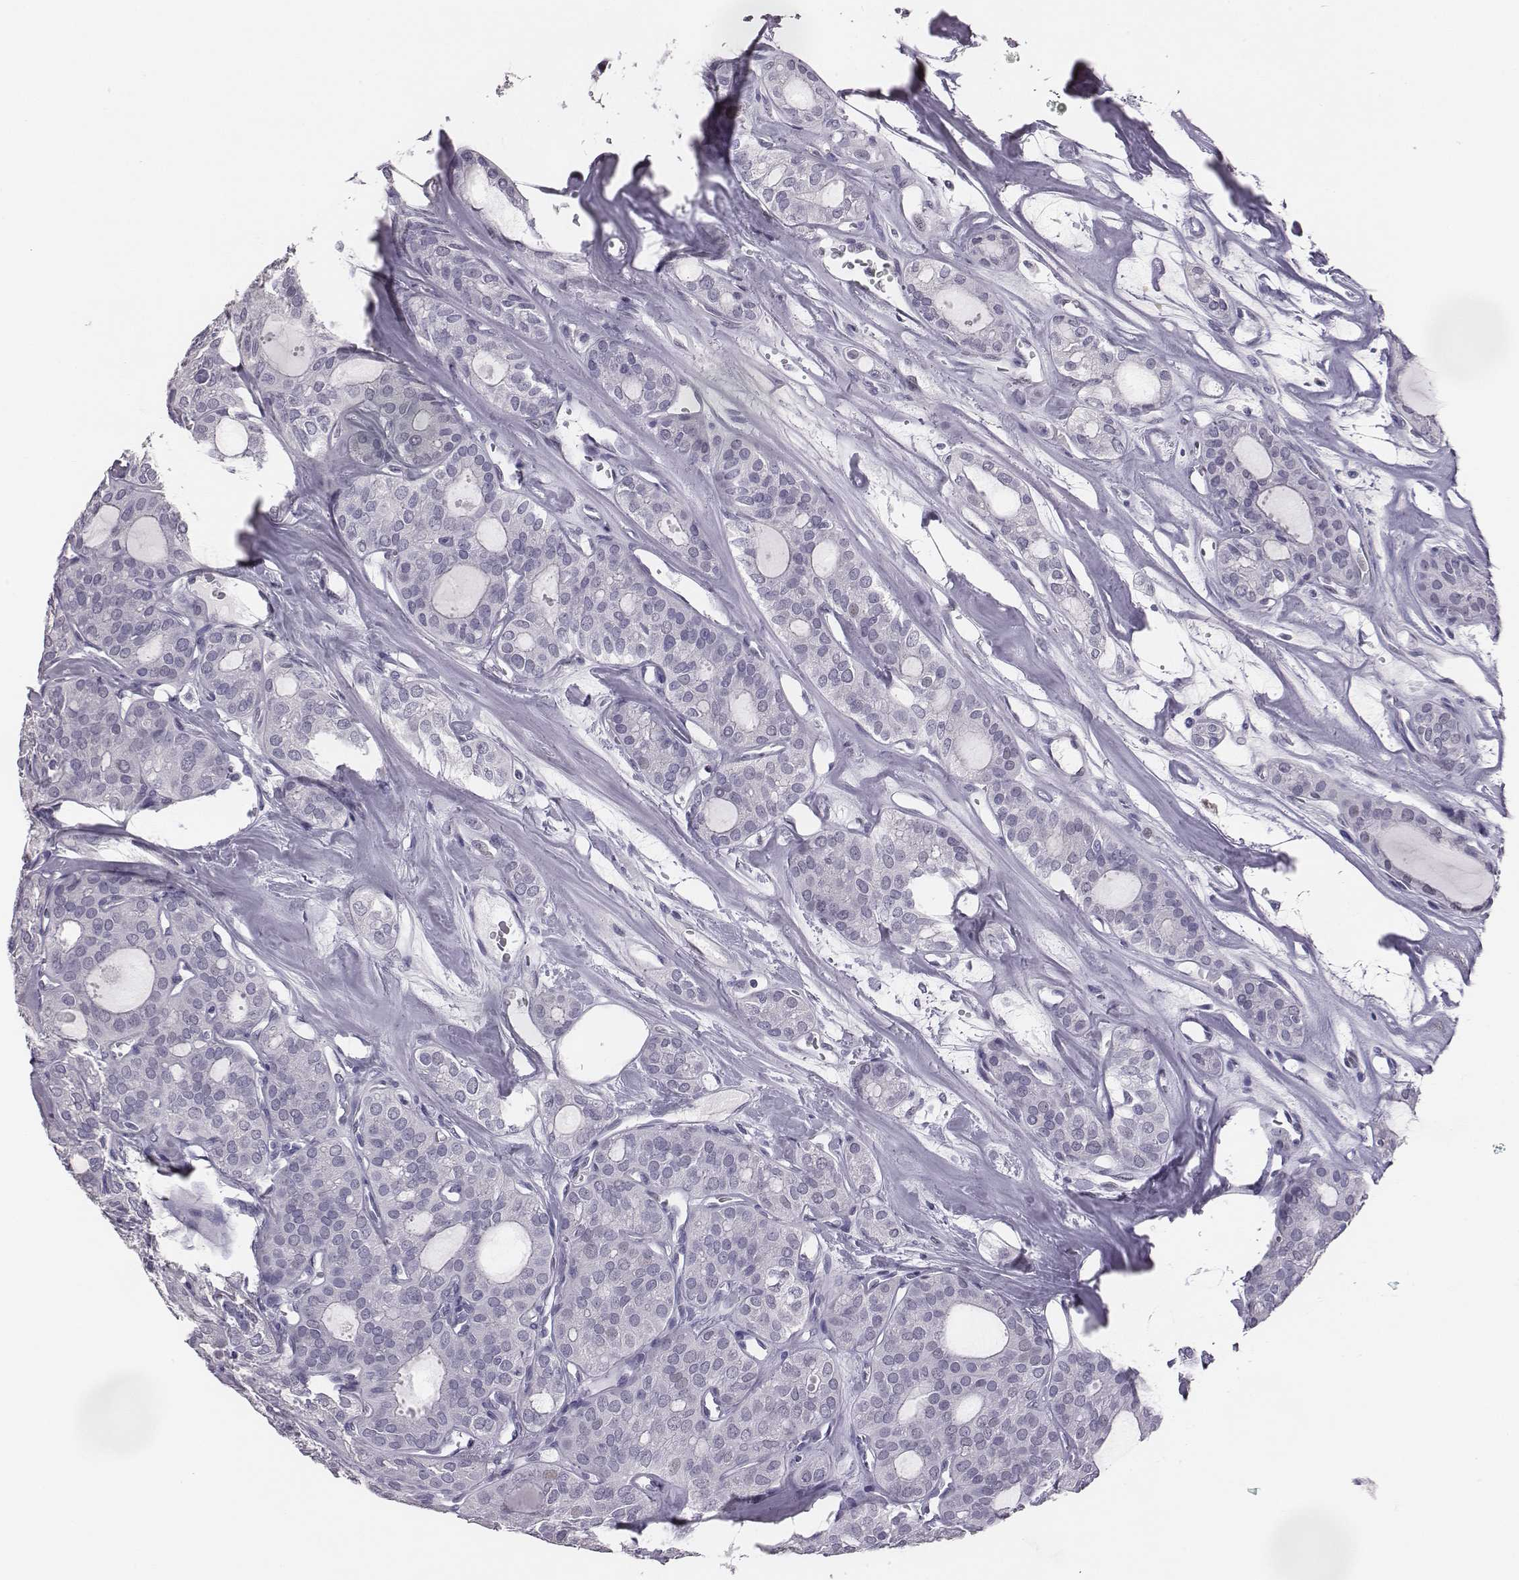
{"staining": {"intensity": "negative", "quantity": "none", "location": "none"}, "tissue": "thyroid cancer", "cell_type": "Tumor cells", "image_type": "cancer", "snomed": [{"axis": "morphology", "description": "Follicular adenoma carcinoma, NOS"}, {"axis": "topography", "description": "Thyroid gland"}], "caption": "DAB (3,3'-diaminobenzidine) immunohistochemical staining of human thyroid cancer (follicular adenoma carcinoma) reveals no significant positivity in tumor cells.", "gene": "ACOD1", "patient": {"sex": "male", "age": 75}}